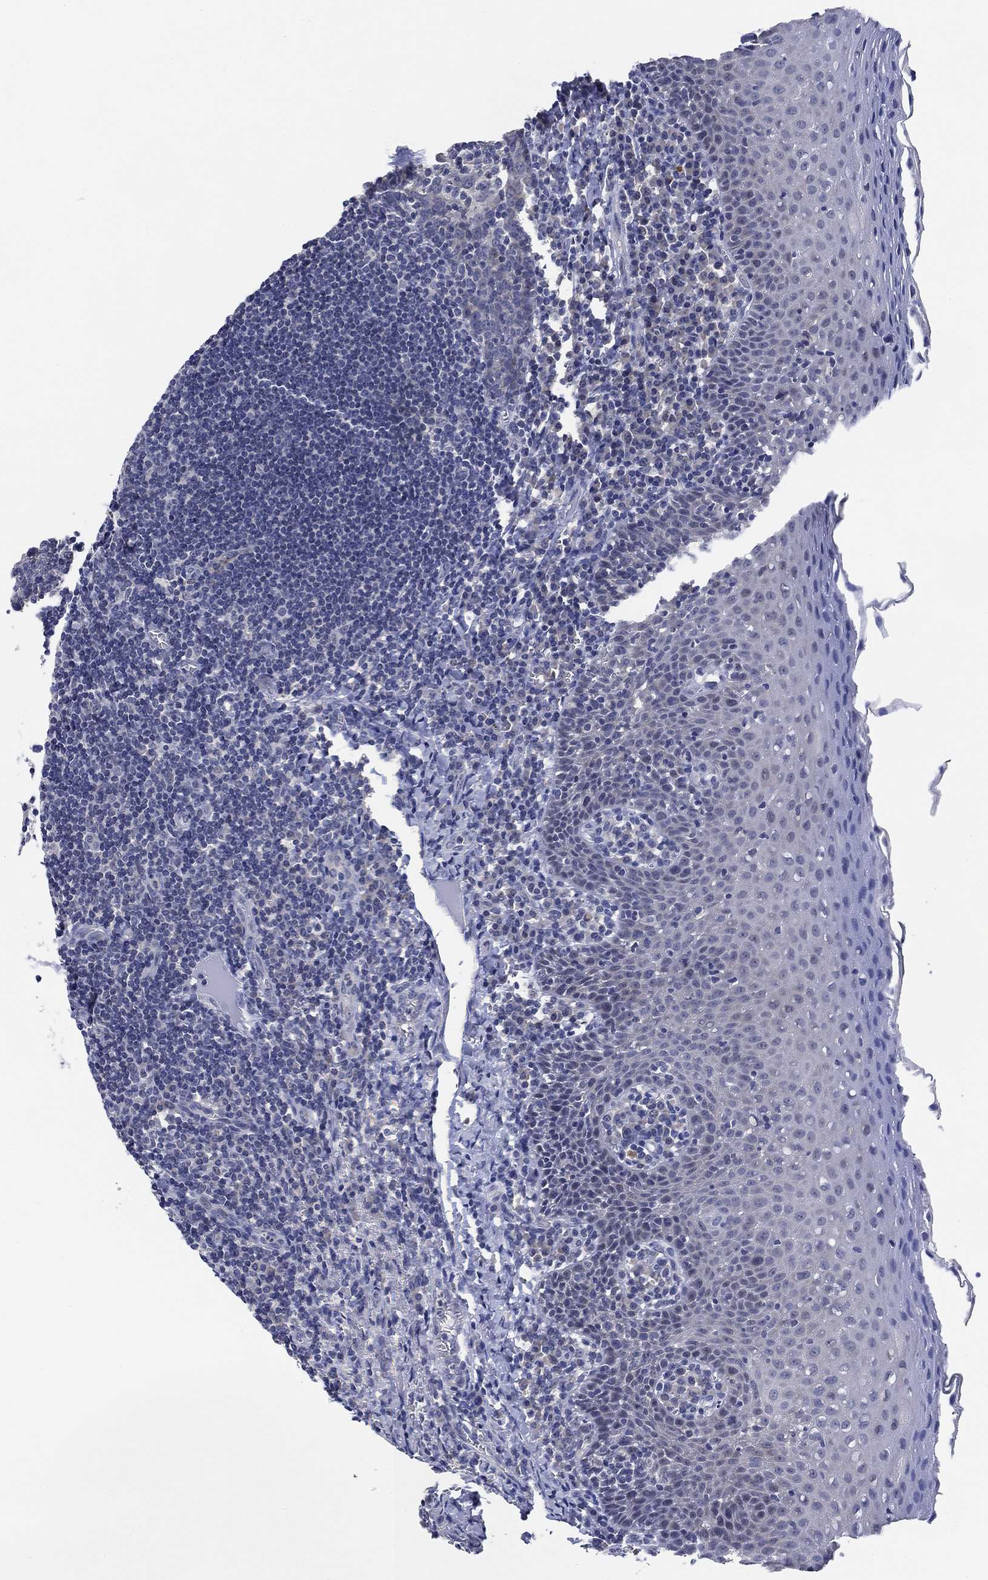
{"staining": {"intensity": "negative", "quantity": "none", "location": "none"}, "tissue": "tonsil", "cell_type": "Germinal center cells", "image_type": "normal", "snomed": [{"axis": "morphology", "description": "Normal tissue, NOS"}, {"axis": "morphology", "description": "Inflammation, NOS"}, {"axis": "topography", "description": "Tonsil"}], "caption": "IHC histopathology image of benign tonsil stained for a protein (brown), which shows no positivity in germinal center cells. (DAB (3,3'-diaminobenzidine) IHC visualized using brightfield microscopy, high magnification).", "gene": "DAZL", "patient": {"sex": "female", "age": 31}}